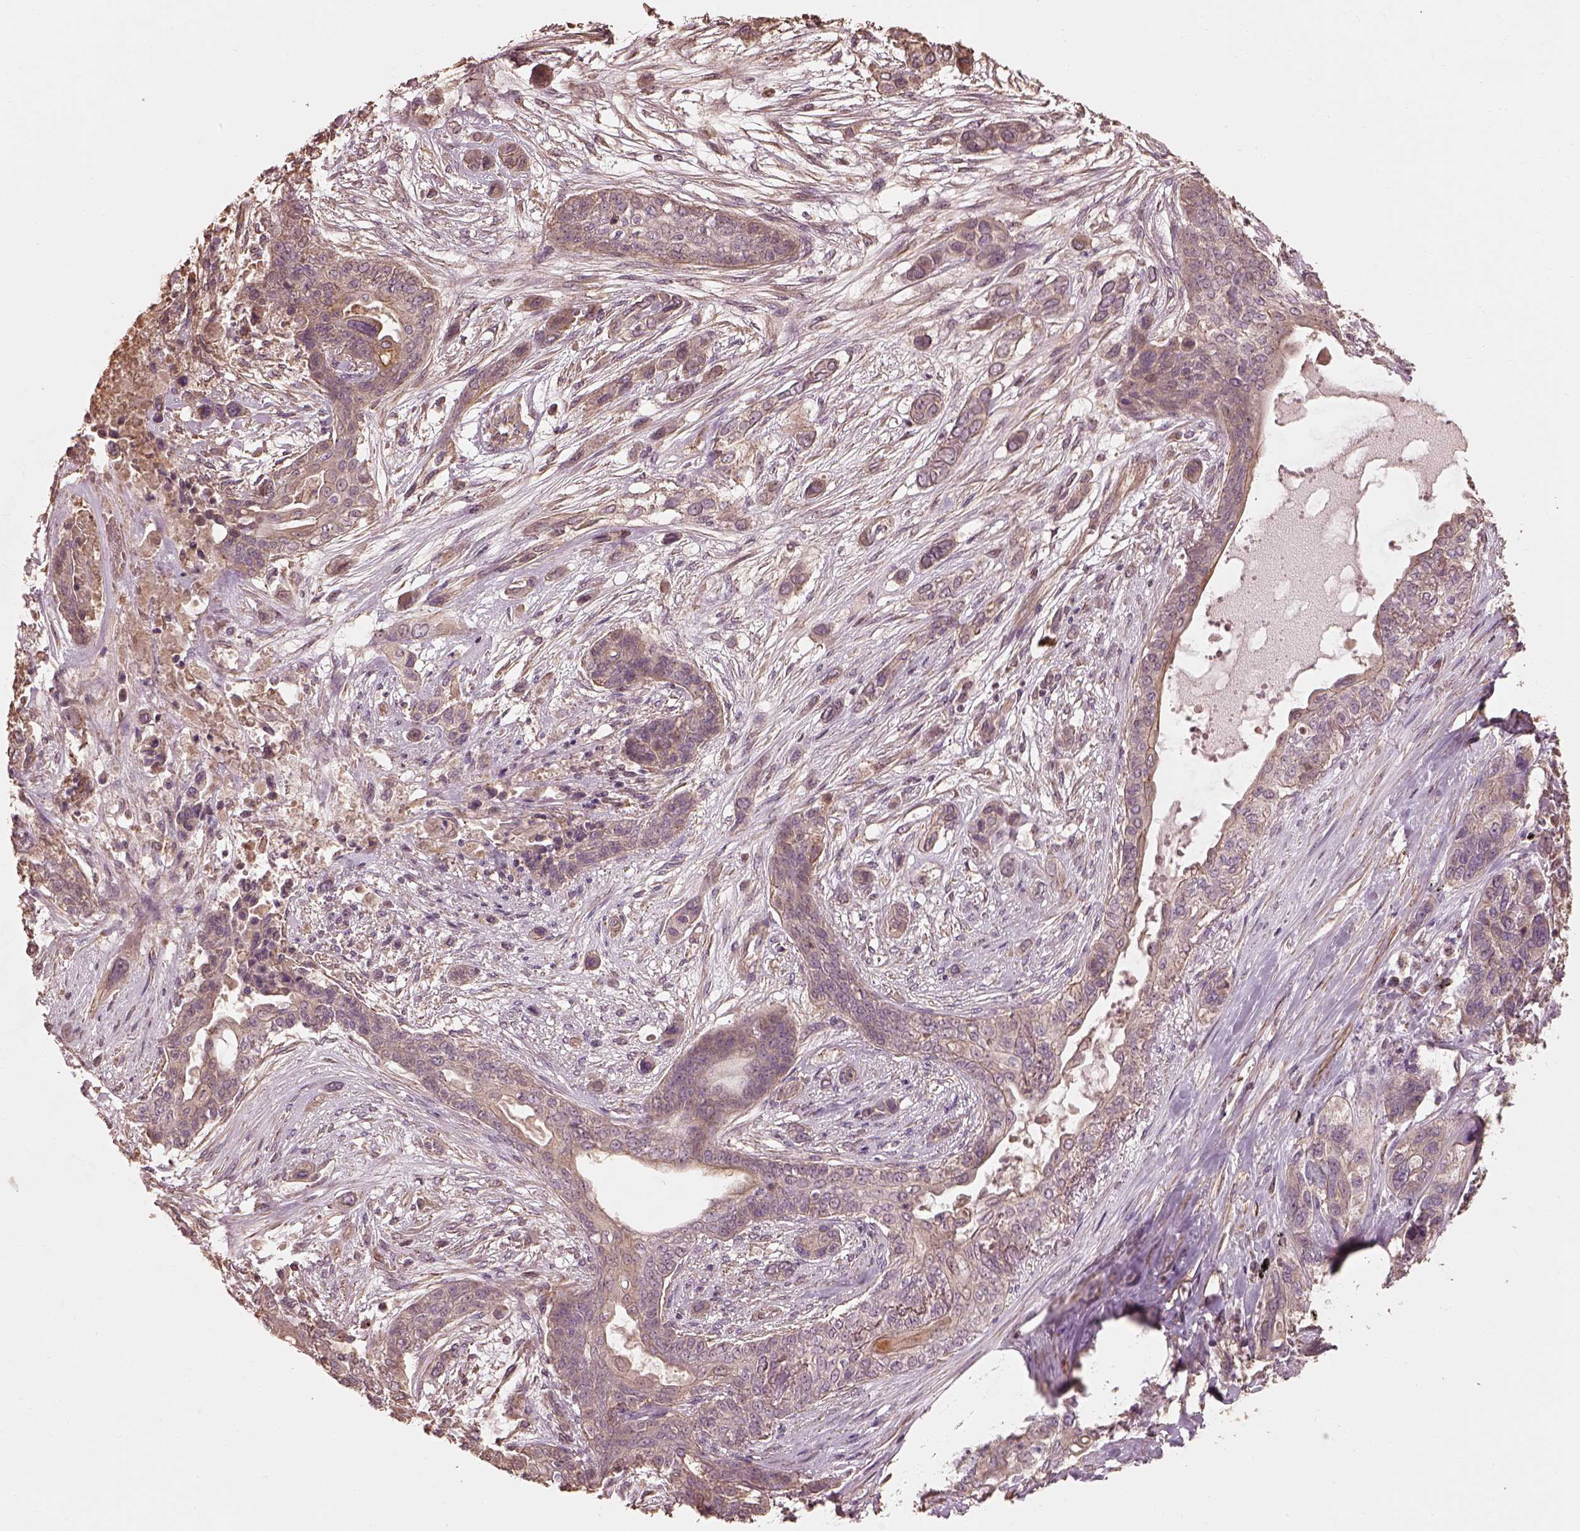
{"staining": {"intensity": "weak", "quantity": "25%-75%", "location": "cytoplasmic/membranous"}, "tissue": "lung cancer", "cell_type": "Tumor cells", "image_type": "cancer", "snomed": [{"axis": "morphology", "description": "Squamous cell carcinoma, NOS"}, {"axis": "topography", "description": "Lung"}], "caption": "Lung squamous cell carcinoma stained for a protein (brown) exhibits weak cytoplasmic/membranous positive positivity in approximately 25%-75% of tumor cells.", "gene": "METTL4", "patient": {"sex": "female", "age": 70}}